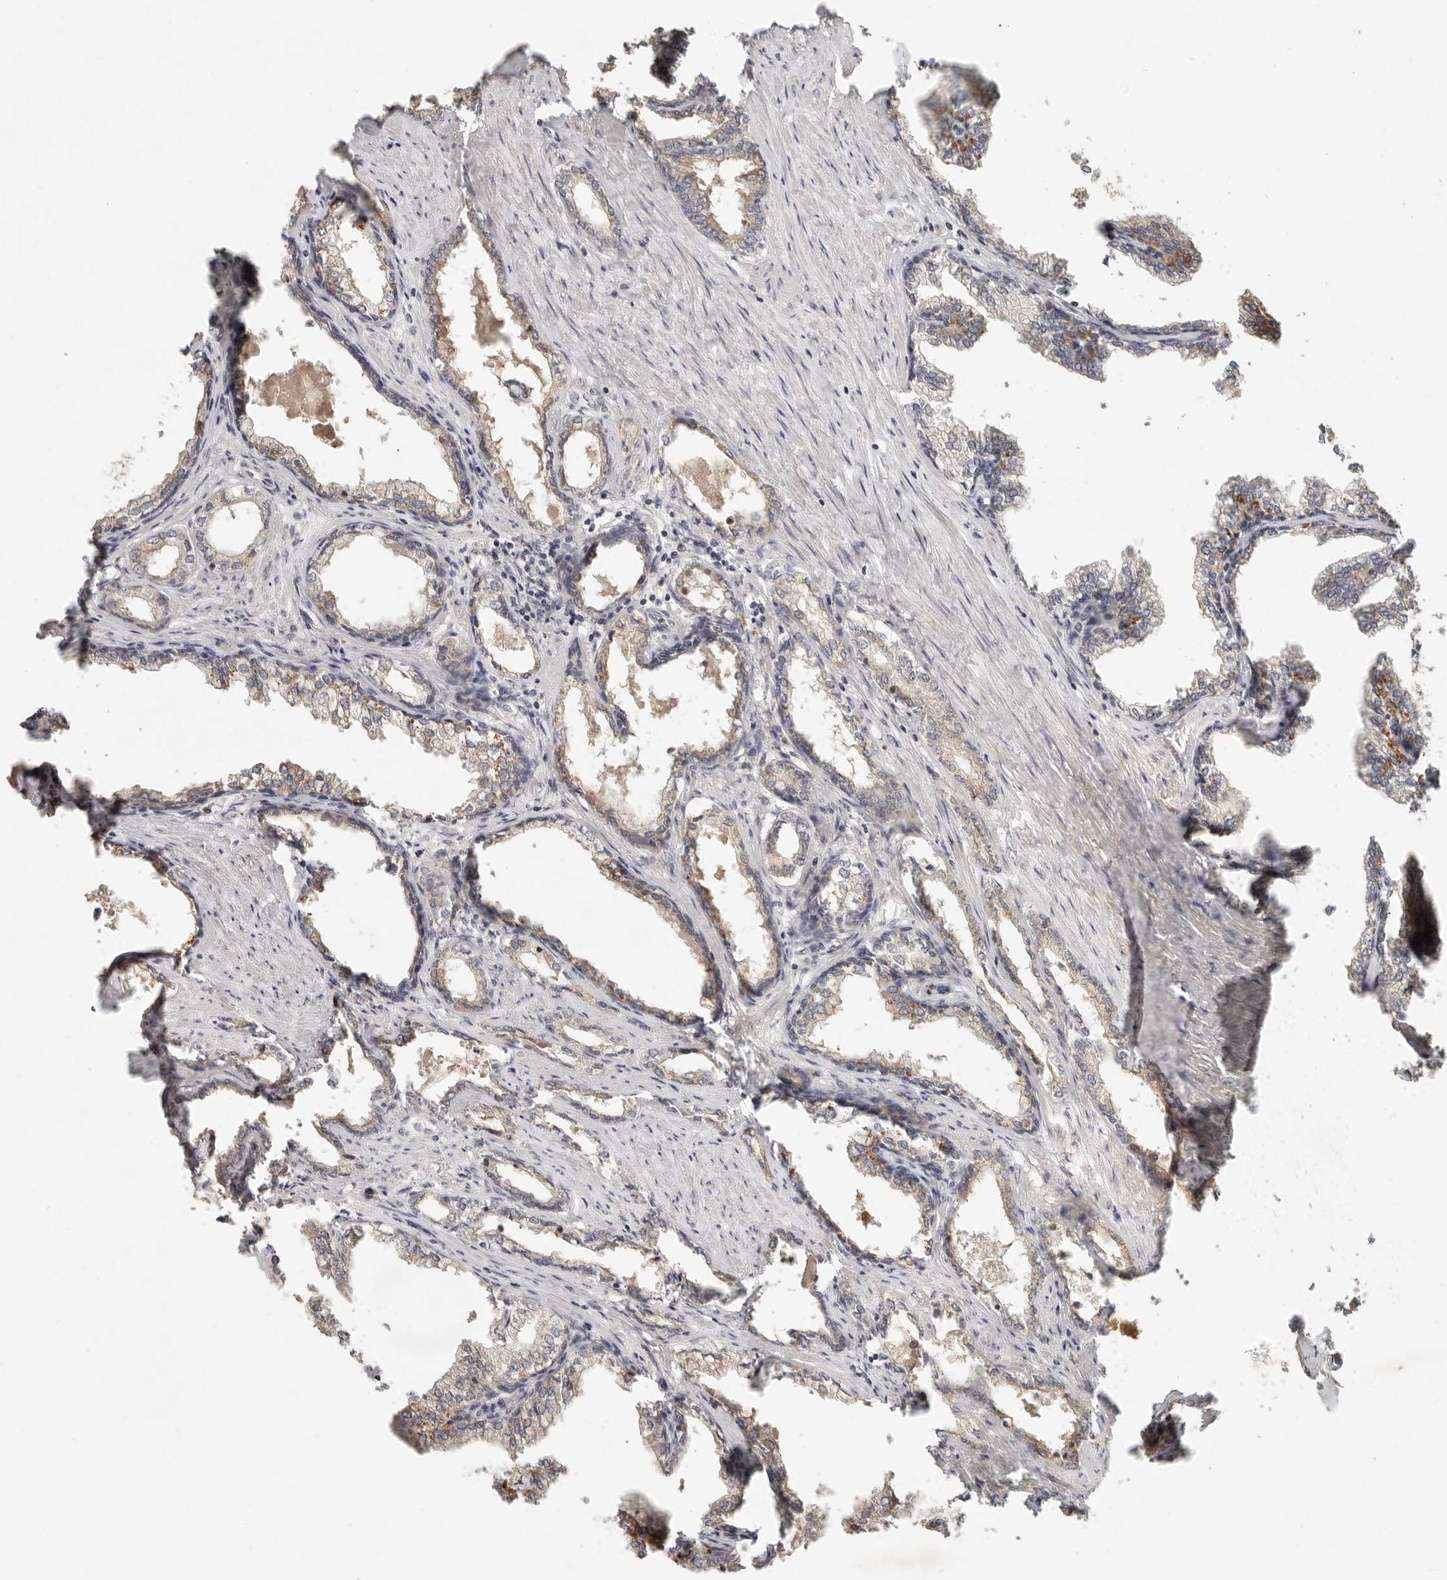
{"staining": {"intensity": "weak", "quantity": "25%-75%", "location": "cytoplasmic/membranous"}, "tissue": "prostate cancer", "cell_type": "Tumor cells", "image_type": "cancer", "snomed": [{"axis": "morphology", "description": "Adenocarcinoma, High grade"}, {"axis": "topography", "description": "Prostate"}], "caption": "Immunohistochemical staining of prostate cancer exhibits low levels of weak cytoplasmic/membranous positivity in about 25%-75% of tumor cells.", "gene": "ARHGEF10L", "patient": {"sex": "male", "age": 58}}